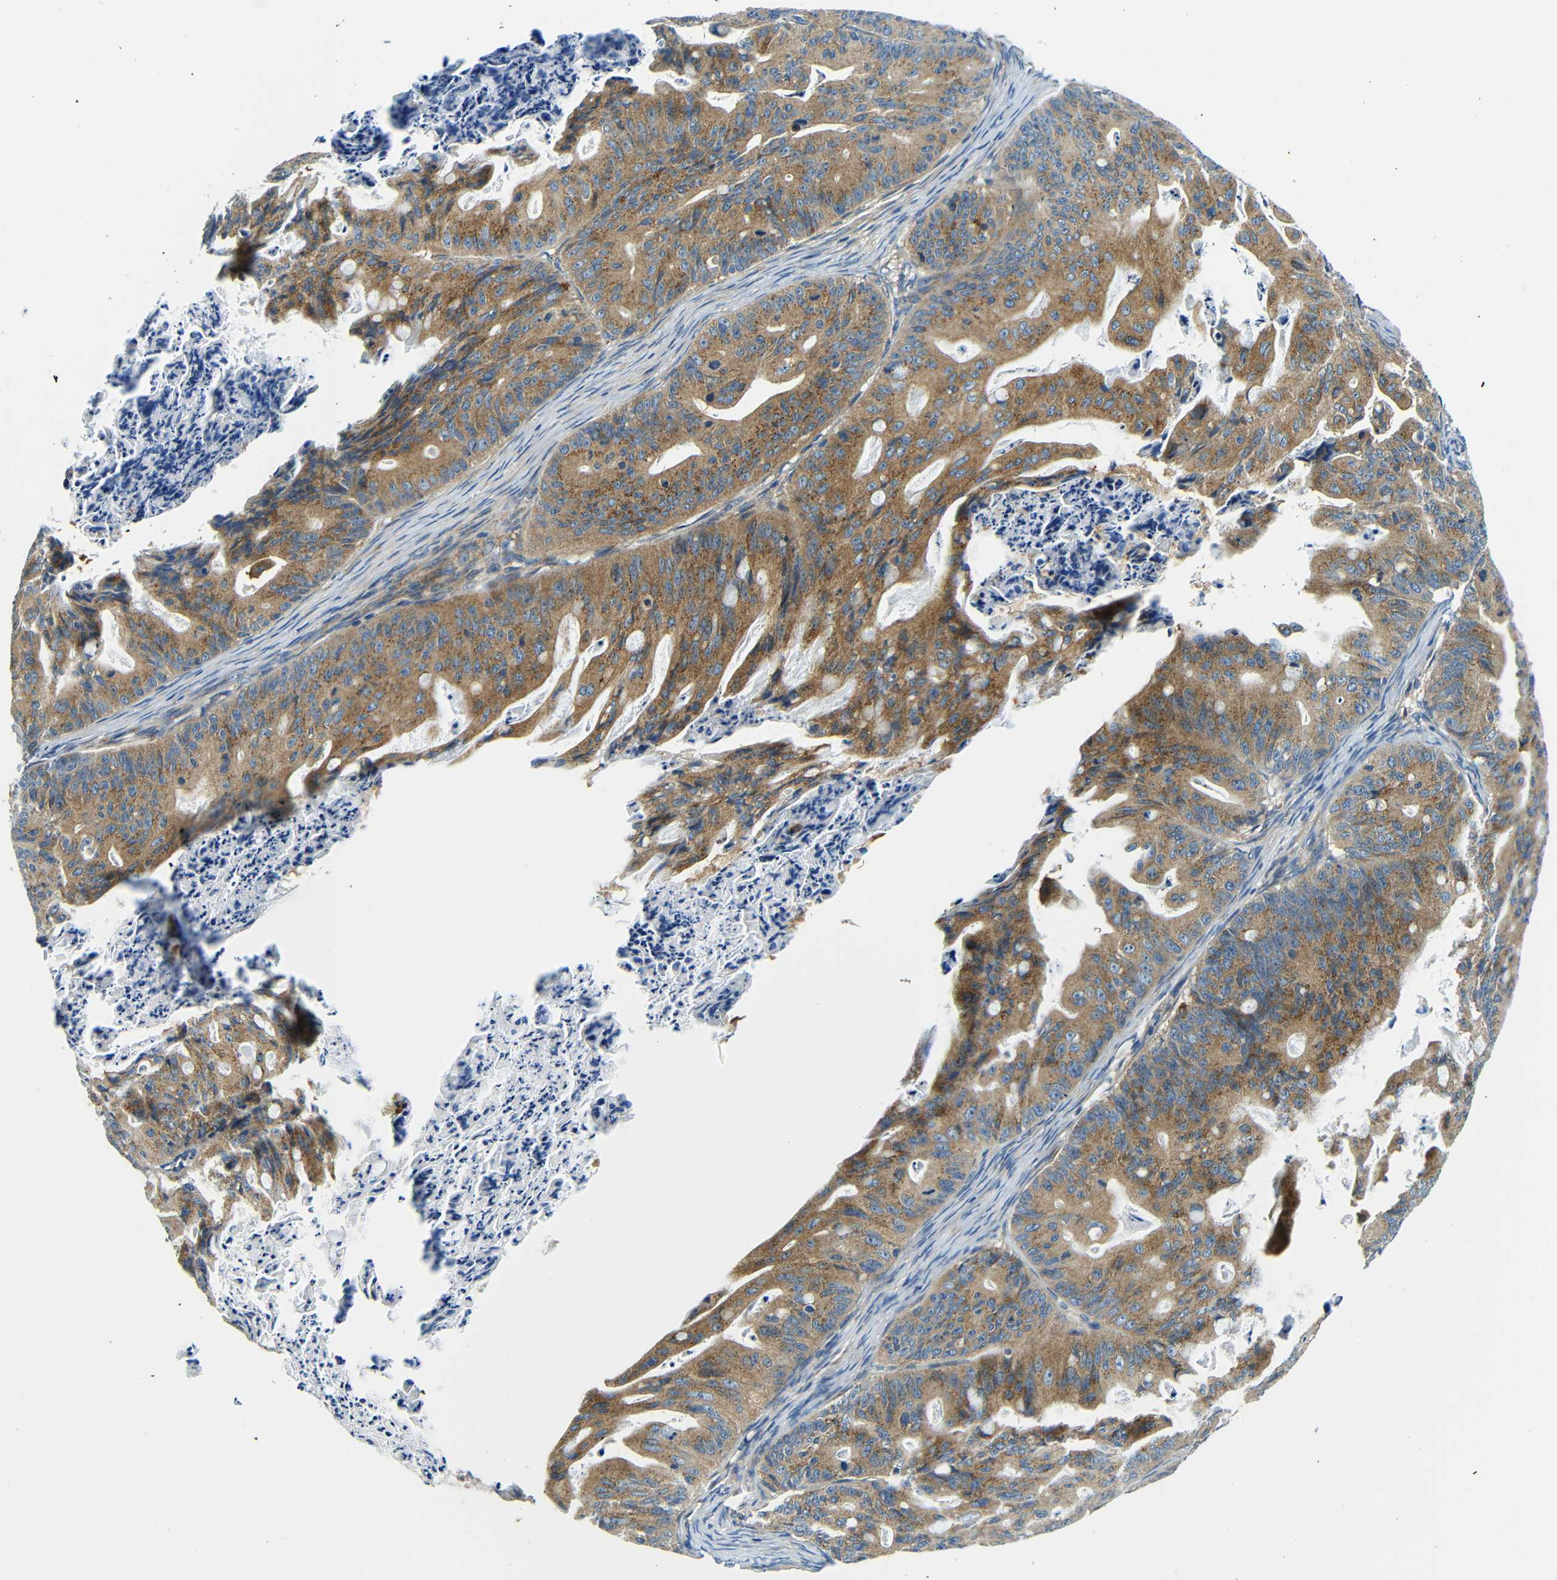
{"staining": {"intensity": "moderate", "quantity": ">75%", "location": "cytoplasmic/membranous"}, "tissue": "ovarian cancer", "cell_type": "Tumor cells", "image_type": "cancer", "snomed": [{"axis": "morphology", "description": "Cystadenocarcinoma, mucinous, NOS"}, {"axis": "topography", "description": "Ovary"}], "caption": "Ovarian cancer stained for a protein (brown) shows moderate cytoplasmic/membranous positive staining in about >75% of tumor cells.", "gene": "USO1", "patient": {"sex": "female", "age": 37}}